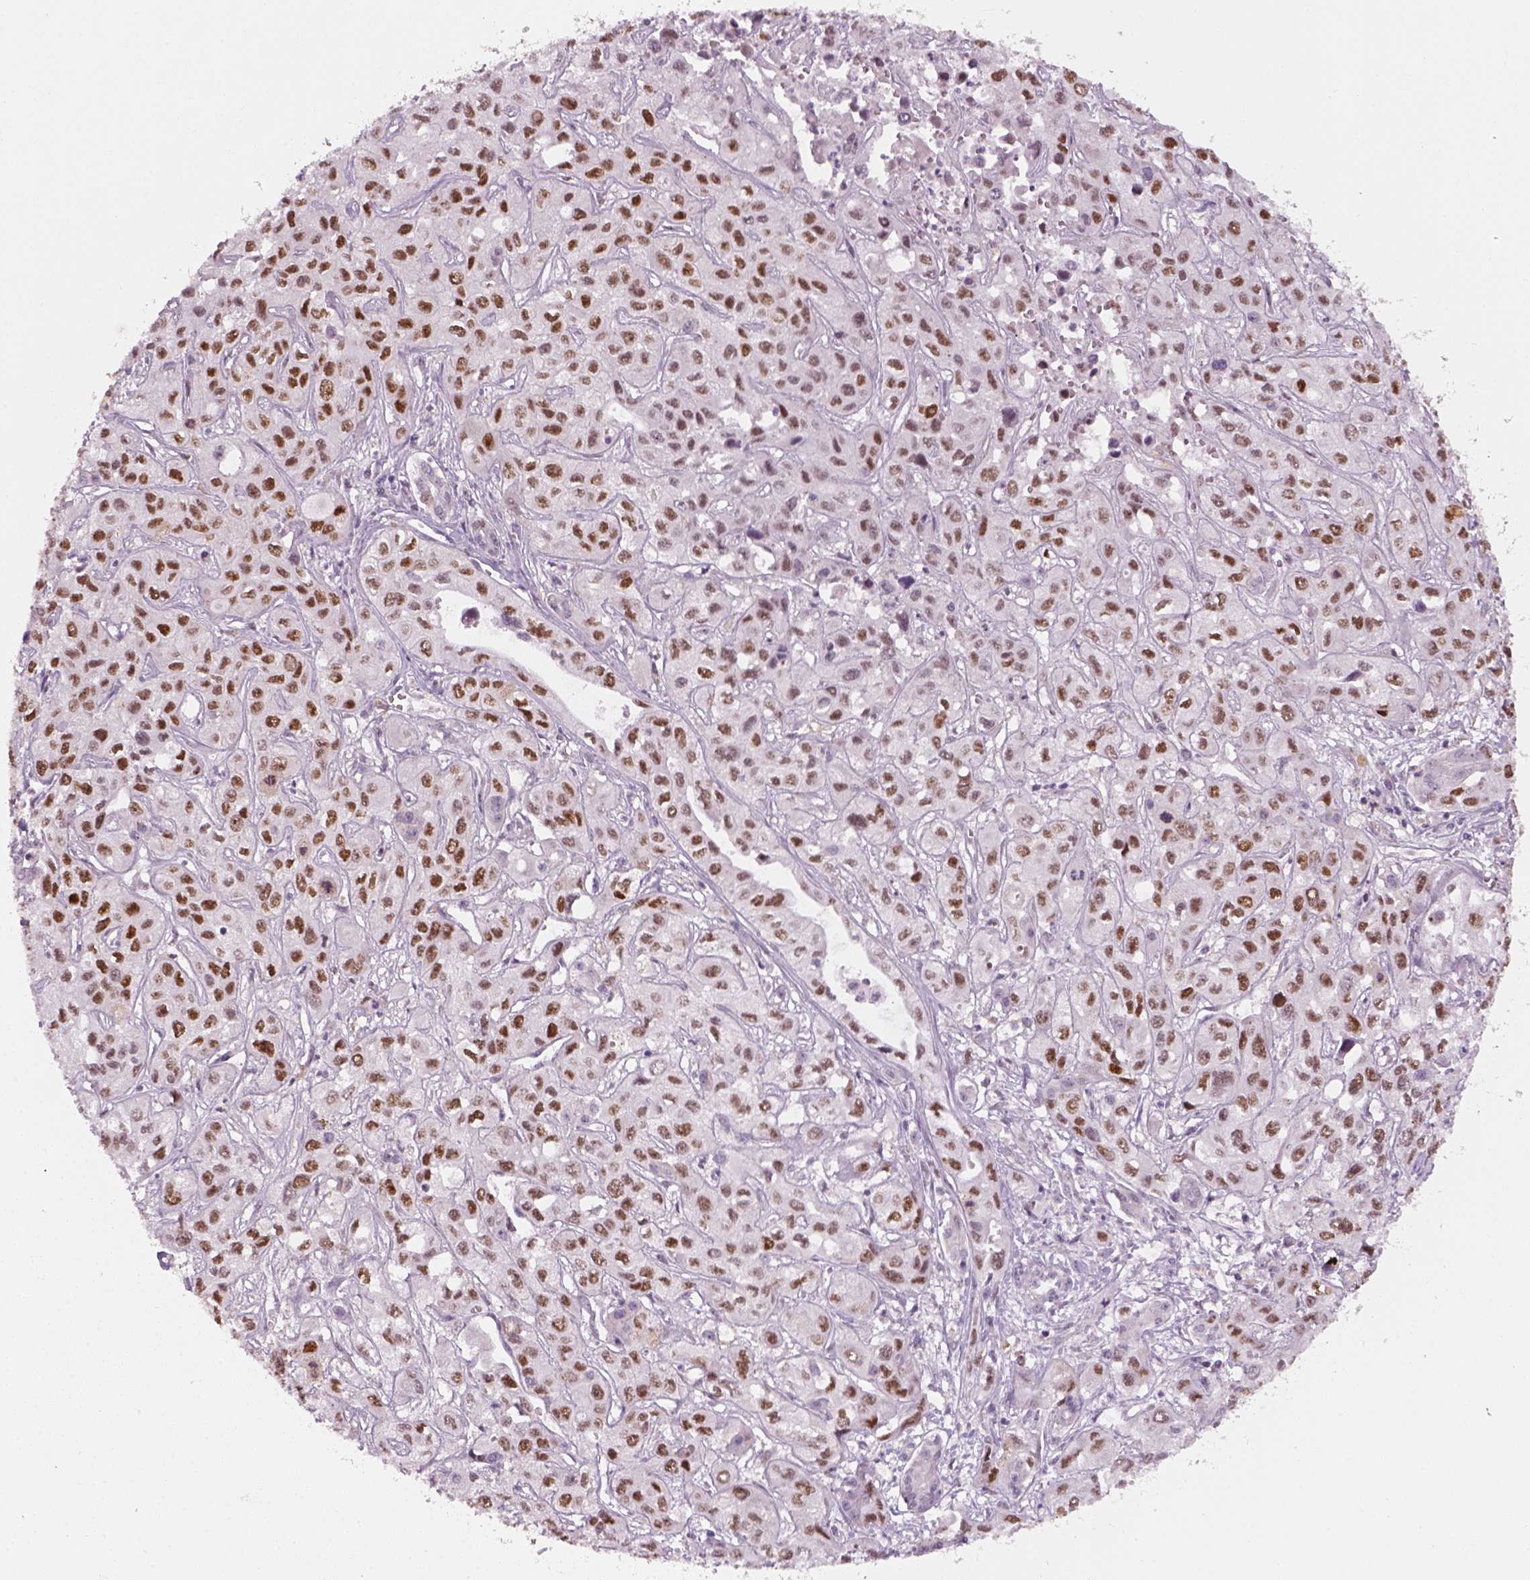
{"staining": {"intensity": "moderate", "quantity": ">75%", "location": "nuclear"}, "tissue": "liver cancer", "cell_type": "Tumor cells", "image_type": "cancer", "snomed": [{"axis": "morphology", "description": "Cholangiocarcinoma"}, {"axis": "topography", "description": "Liver"}], "caption": "DAB (3,3'-diaminobenzidine) immunohistochemical staining of human liver cholangiocarcinoma displays moderate nuclear protein positivity in approximately >75% of tumor cells.", "gene": "TP53", "patient": {"sex": "female", "age": 66}}